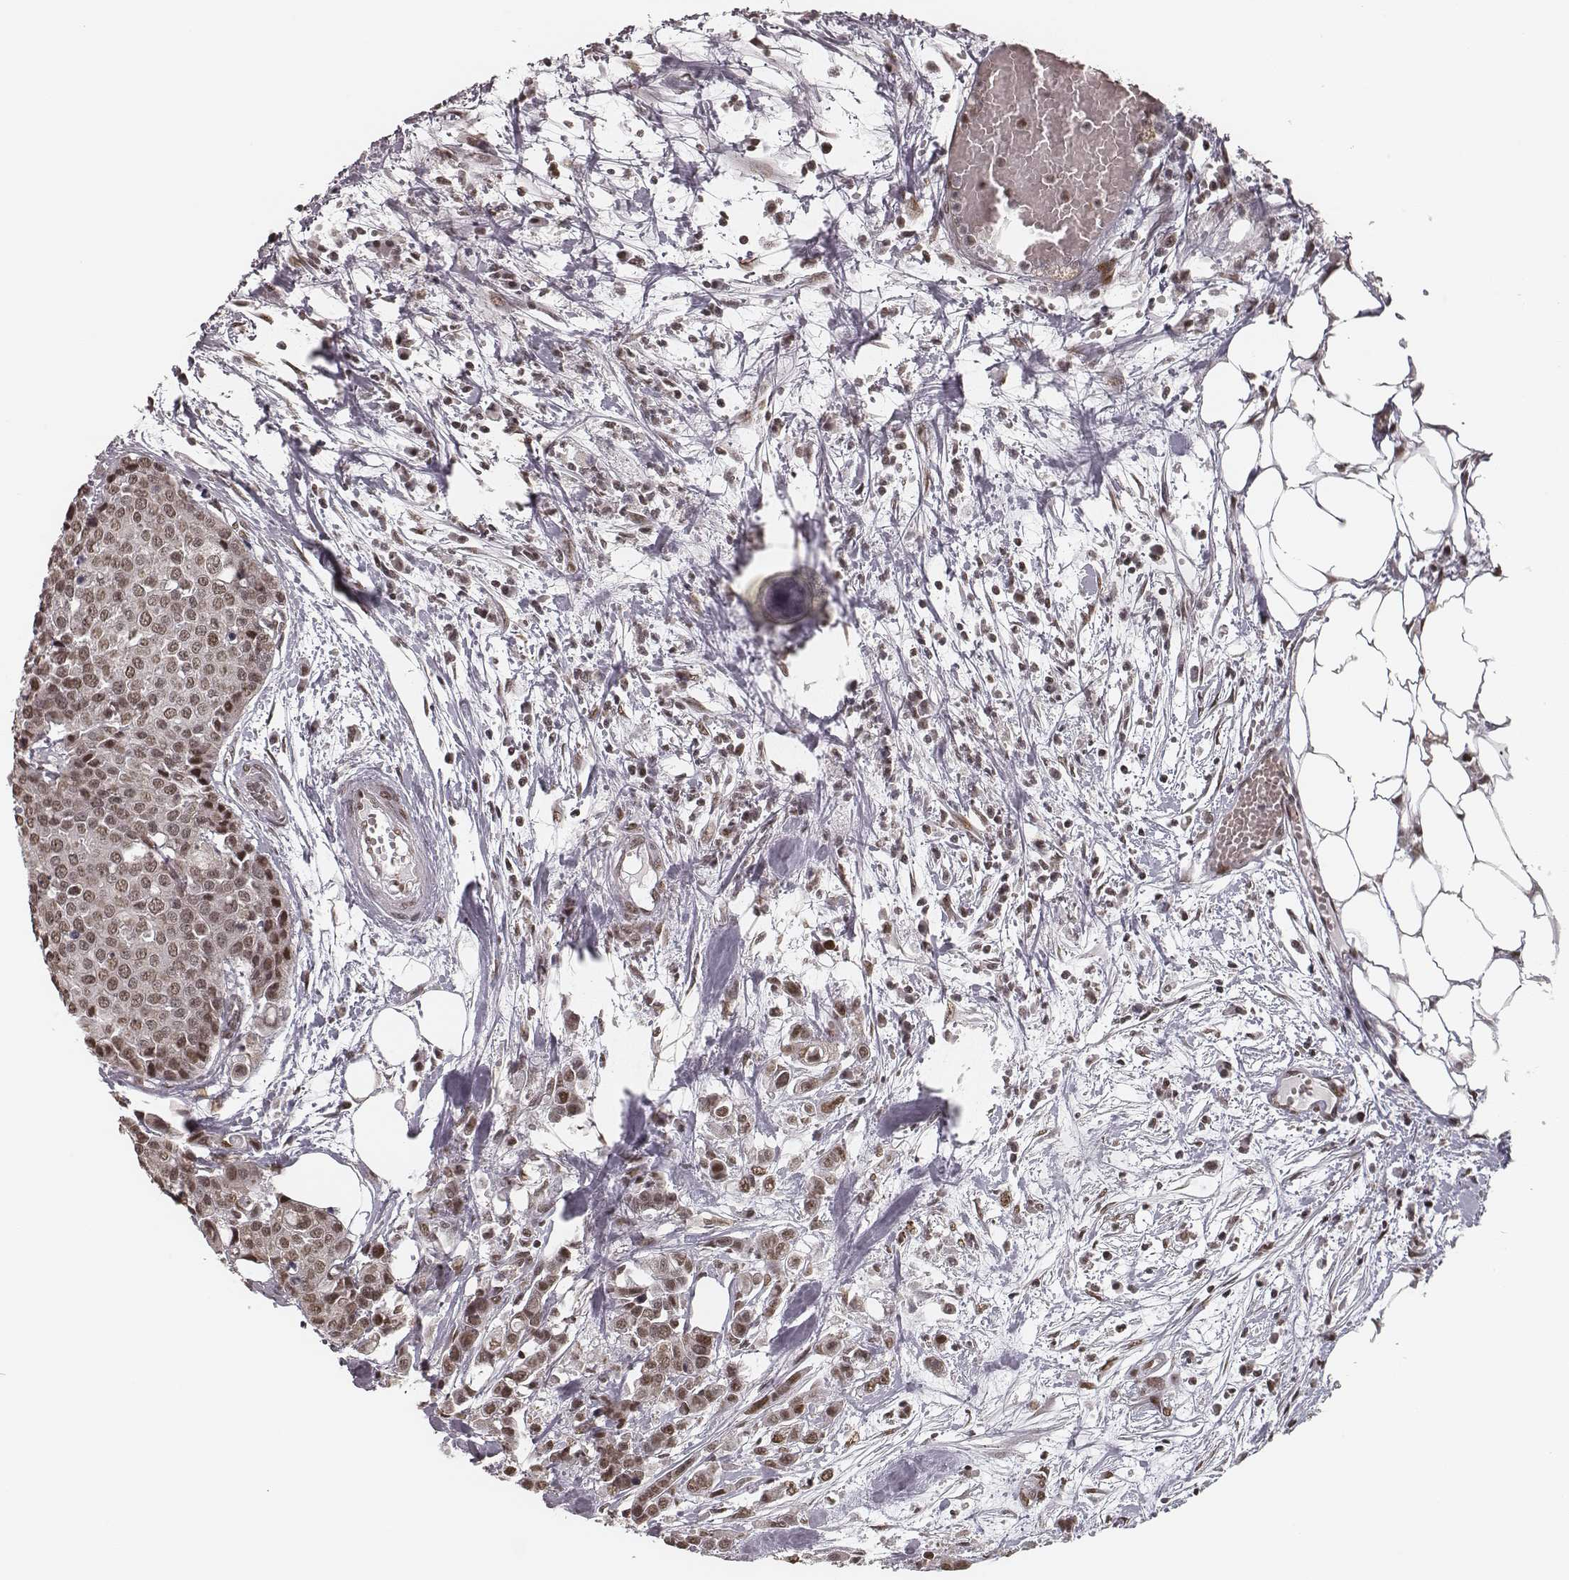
{"staining": {"intensity": "moderate", "quantity": ">75%", "location": "nuclear"}, "tissue": "carcinoid", "cell_type": "Tumor cells", "image_type": "cancer", "snomed": [{"axis": "morphology", "description": "Carcinoid, malignant, NOS"}, {"axis": "topography", "description": "Colon"}], "caption": "Protein analysis of malignant carcinoid tissue demonstrates moderate nuclear positivity in approximately >75% of tumor cells. (Stains: DAB in brown, nuclei in blue, Microscopy: brightfield microscopy at high magnification).", "gene": "HMGA2", "patient": {"sex": "male", "age": 81}}